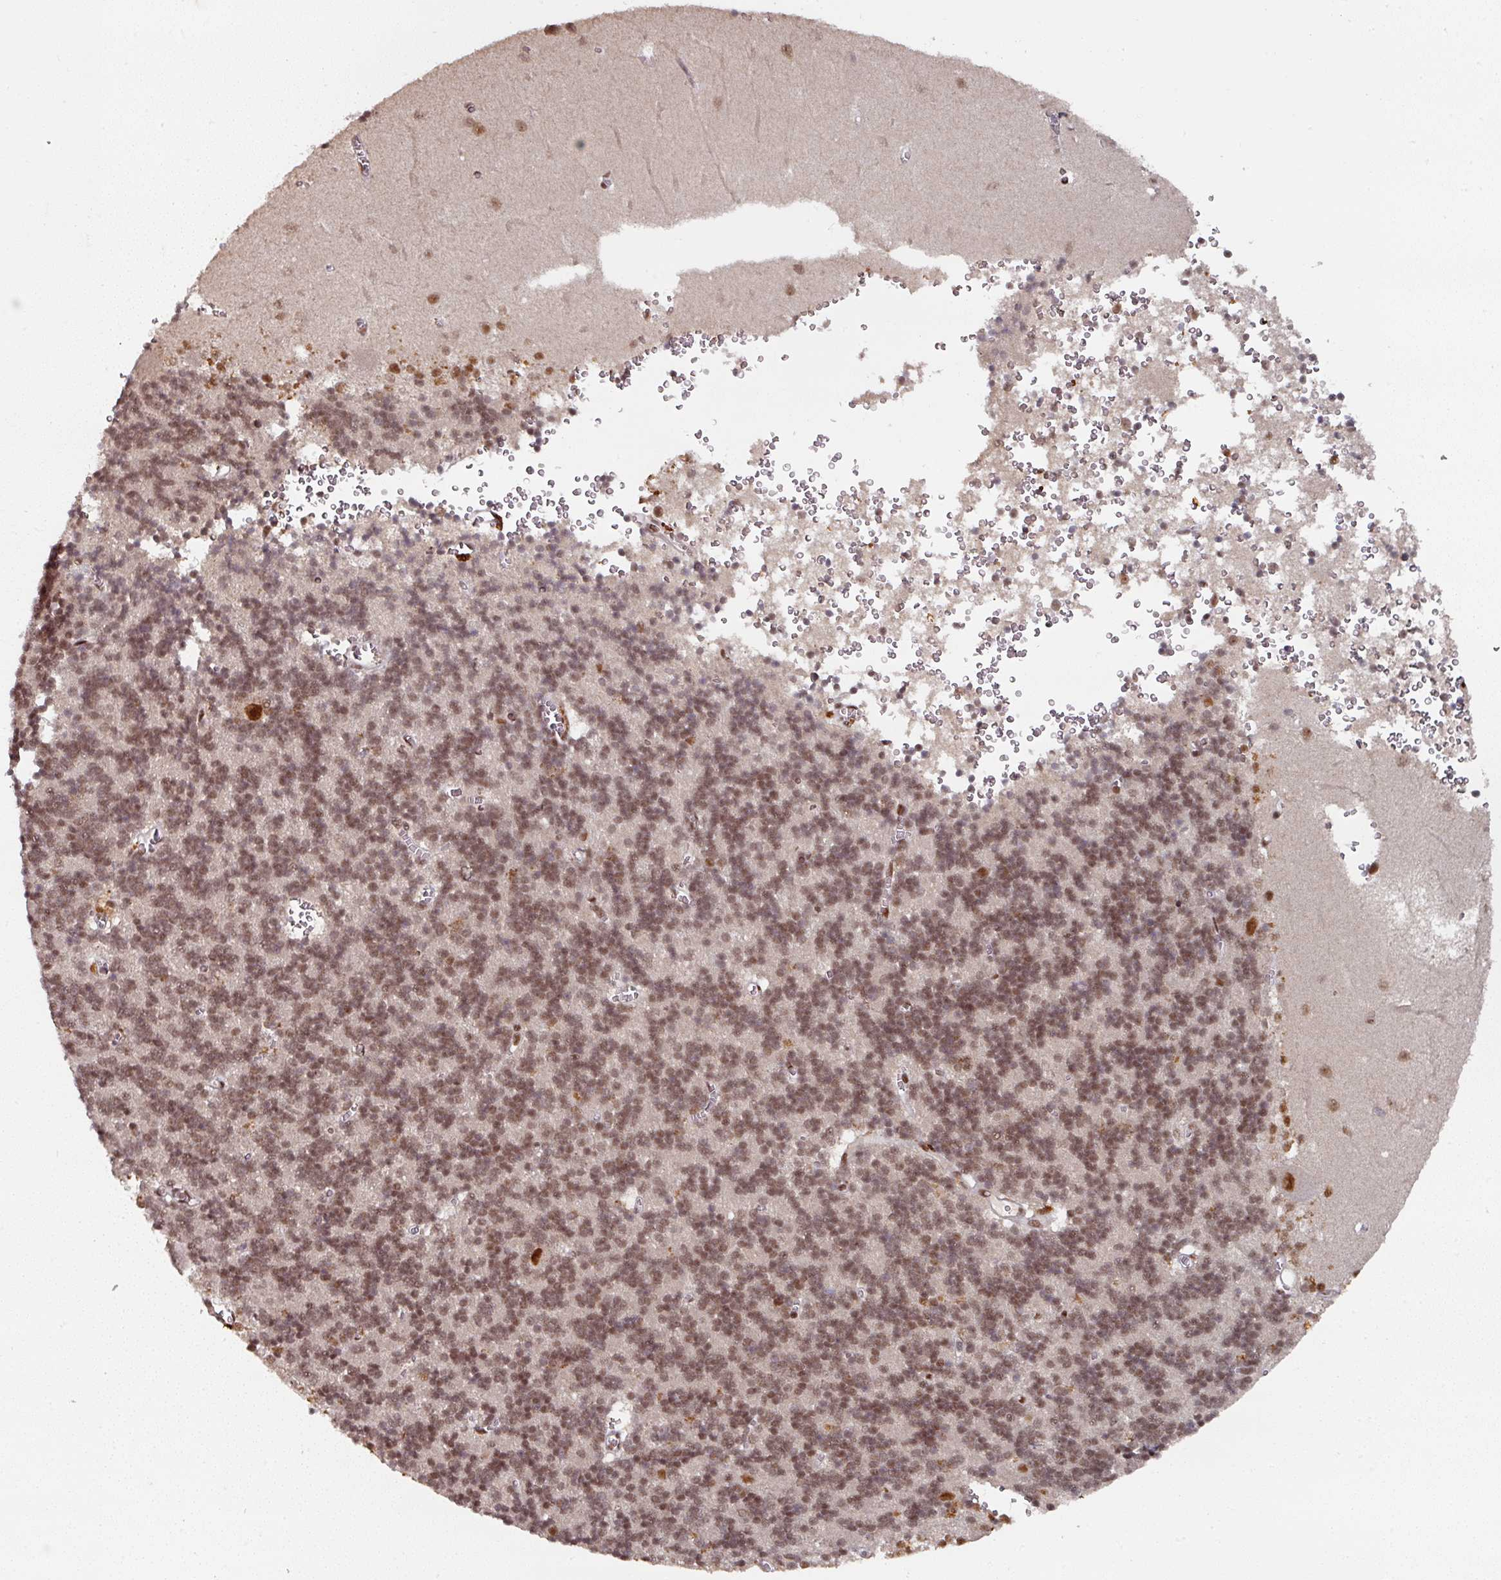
{"staining": {"intensity": "moderate", "quantity": ">75%", "location": "nuclear"}, "tissue": "cerebellum", "cell_type": "Cells in granular layer", "image_type": "normal", "snomed": [{"axis": "morphology", "description": "Normal tissue, NOS"}, {"axis": "topography", "description": "Cerebellum"}], "caption": "Immunohistochemical staining of unremarkable cerebellum exhibits >75% levels of moderate nuclear protein positivity in about >75% of cells in granular layer.", "gene": "ENSG00000289690", "patient": {"sex": "male", "age": 37}}